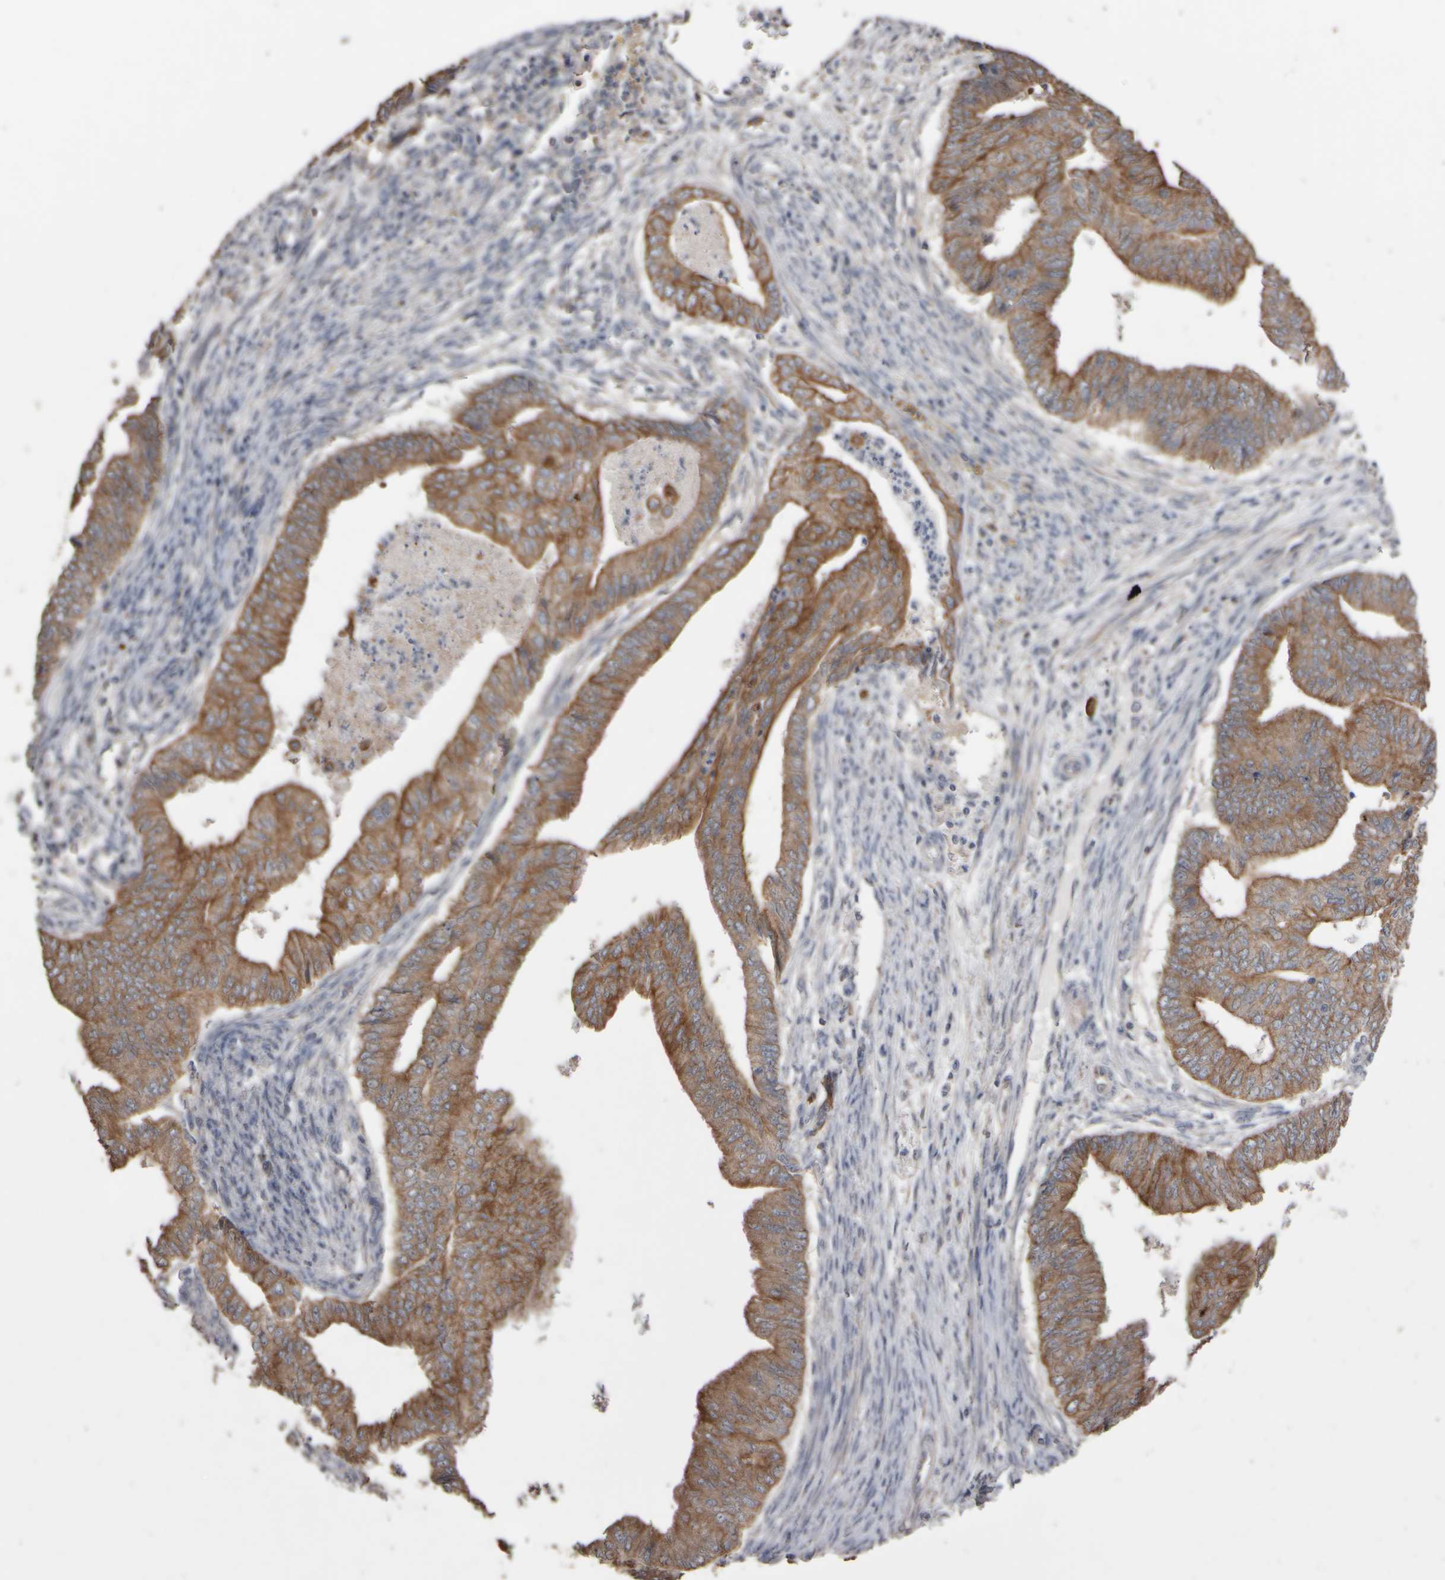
{"staining": {"intensity": "moderate", "quantity": ">75%", "location": "cytoplasmic/membranous"}, "tissue": "endometrial cancer", "cell_type": "Tumor cells", "image_type": "cancer", "snomed": [{"axis": "morphology", "description": "Polyp, NOS"}, {"axis": "morphology", "description": "Adenocarcinoma, NOS"}, {"axis": "morphology", "description": "Adenoma, NOS"}, {"axis": "topography", "description": "Endometrium"}], "caption": "Endometrial cancer (adenoma) stained for a protein exhibits moderate cytoplasmic/membranous positivity in tumor cells.", "gene": "EPHX2", "patient": {"sex": "female", "age": 79}}